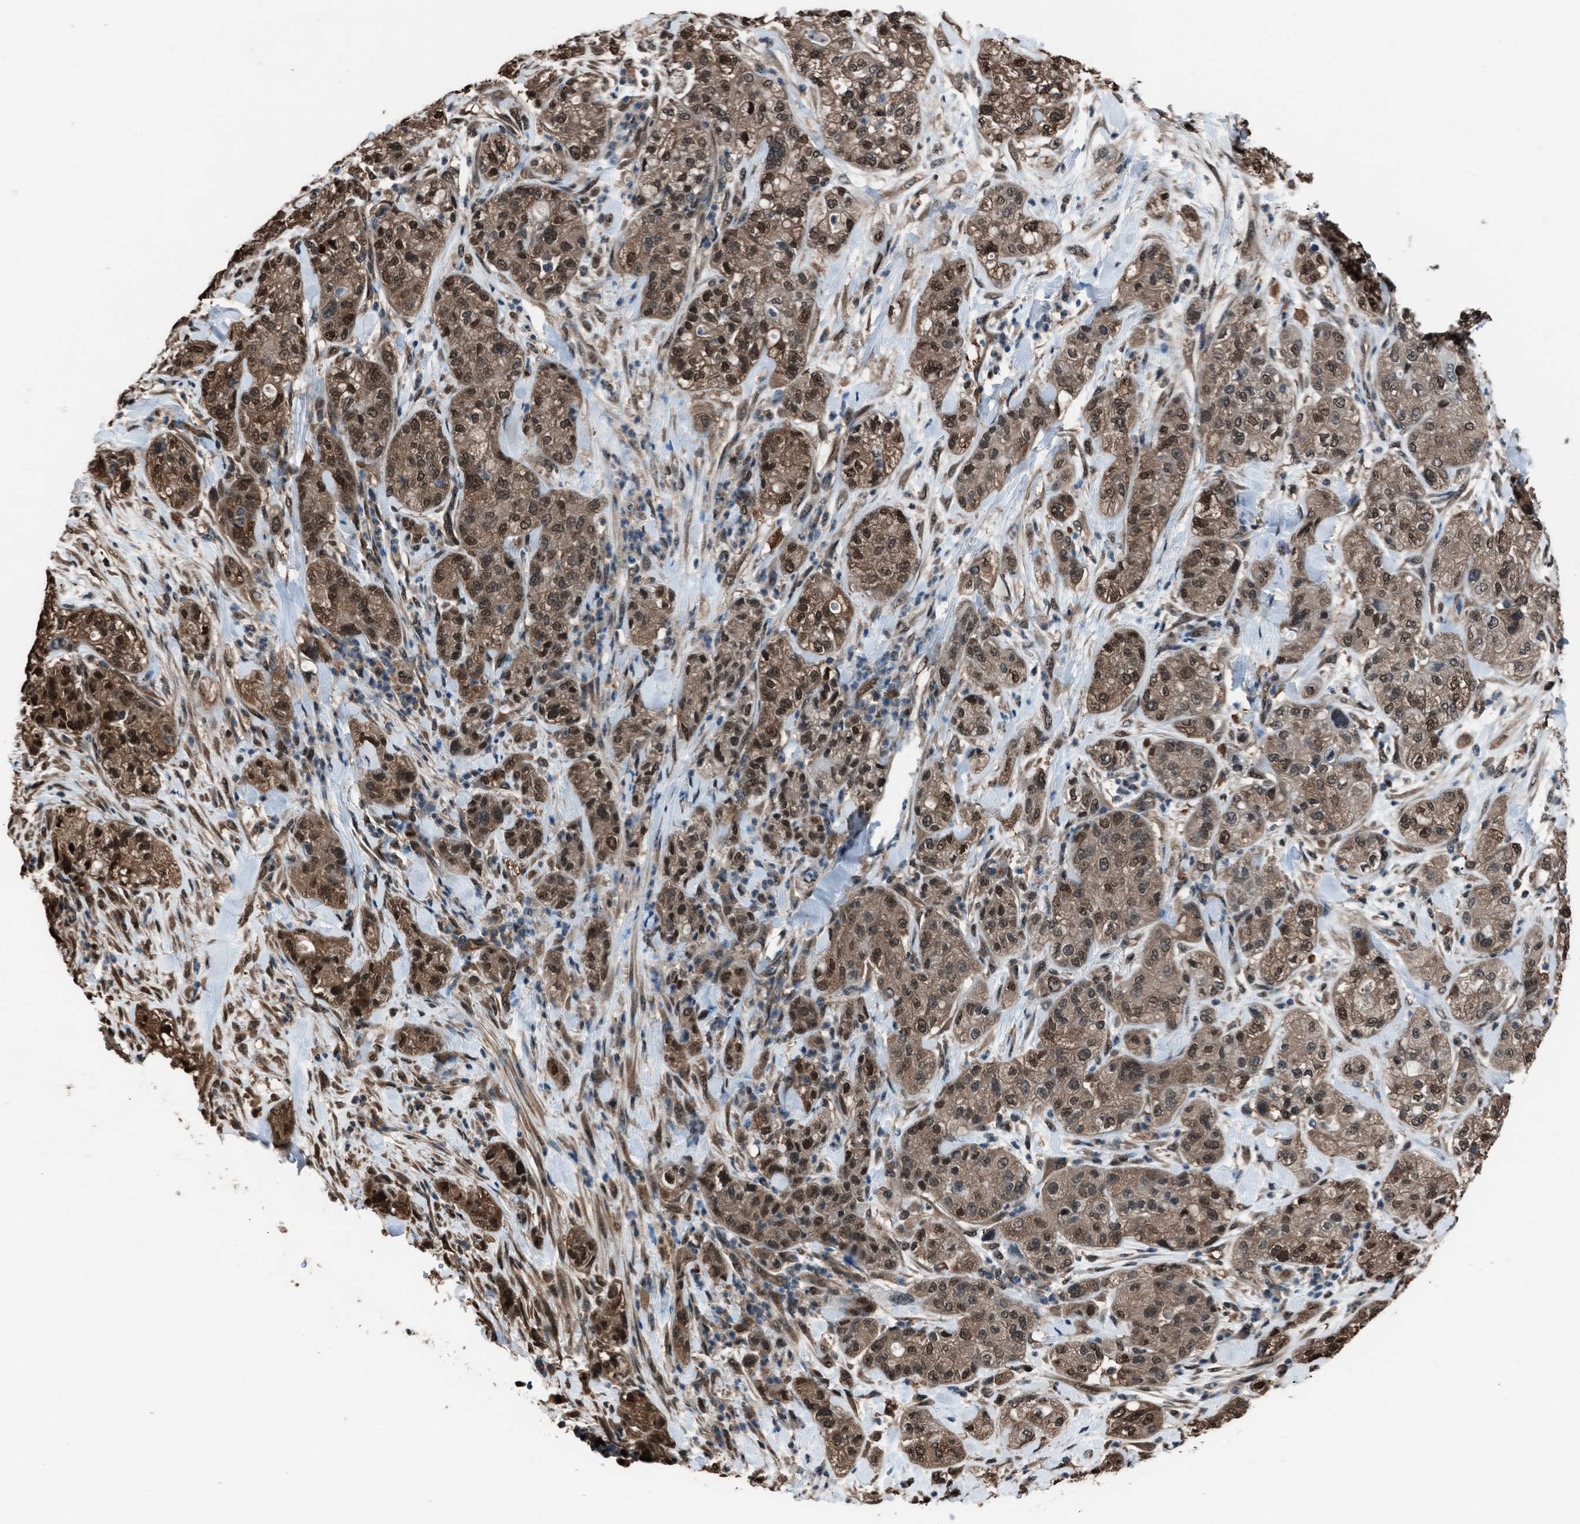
{"staining": {"intensity": "moderate", "quantity": ">75%", "location": "nuclear"}, "tissue": "pancreatic cancer", "cell_type": "Tumor cells", "image_type": "cancer", "snomed": [{"axis": "morphology", "description": "Adenocarcinoma, NOS"}, {"axis": "topography", "description": "Pancreas"}], "caption": "An image of human adenocarcinoma (pancreatic) stained for a protein displays moderate nuclear brown staining in tumor cells. (IHC, brightfield microscopy, high magnification).", "gene": "YWHAG", "patient": {"sex": "female", "age": 78}}